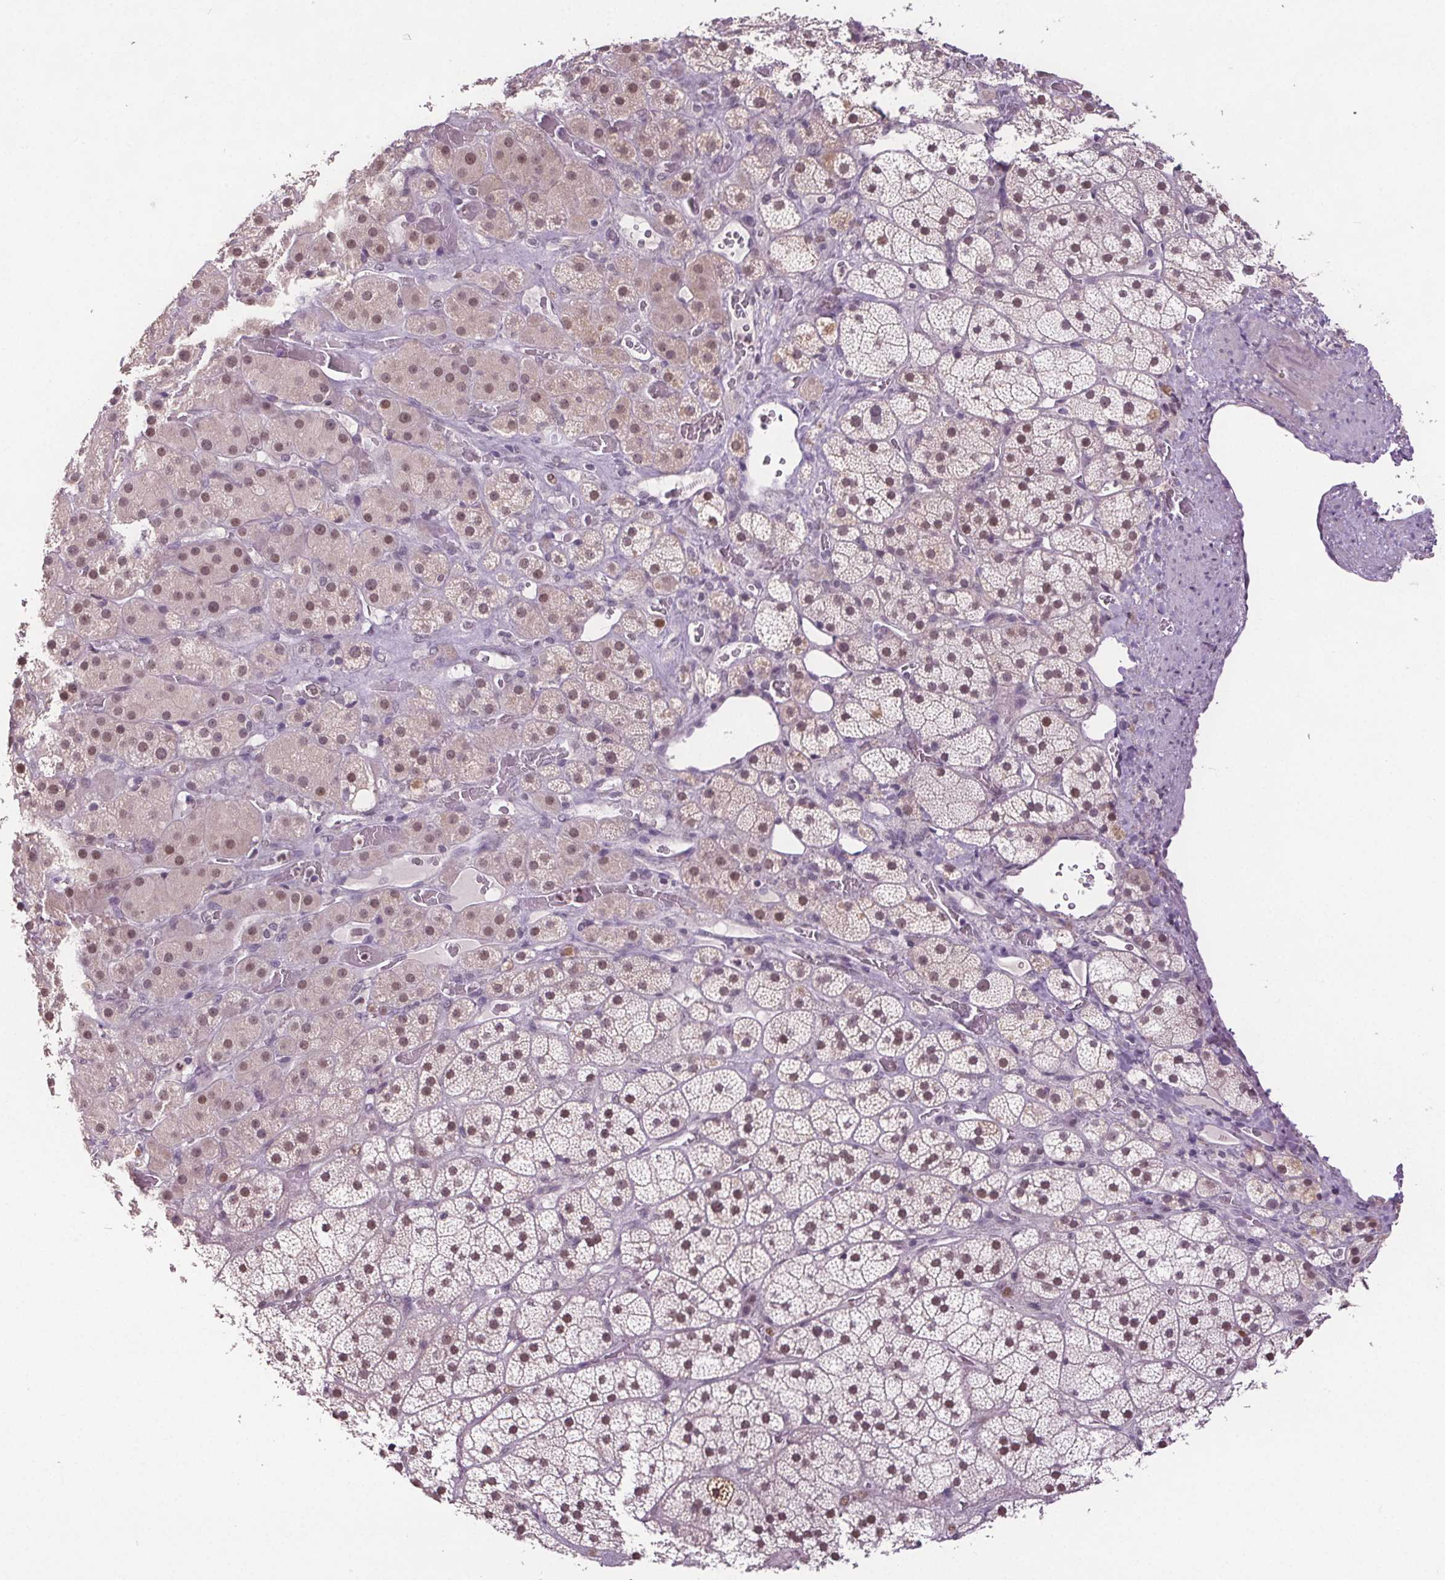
{"staining": {"intensity": "moderate", "quantity": "25%-75%", "location": "nuclear"}, "tissue": "adrenal gland", "cell_type": "Glandular cells", "image_type": "normal", "snomed": [{"axis": "morphology", "description": "Normal tissue, NOS"}, {"axis": "topography", "description": "Adrenal gland"}], "caption": "This image shows unremarkable adrenal gland stained with immunohistochemistry (IHC) to label a protein in brown. The nuclear of glandular cells show moderate positivity for the protein. Nuclei are counter-stained blue.", "gene": "CENPF", "patient": {"sex": "male", "age": 57}}